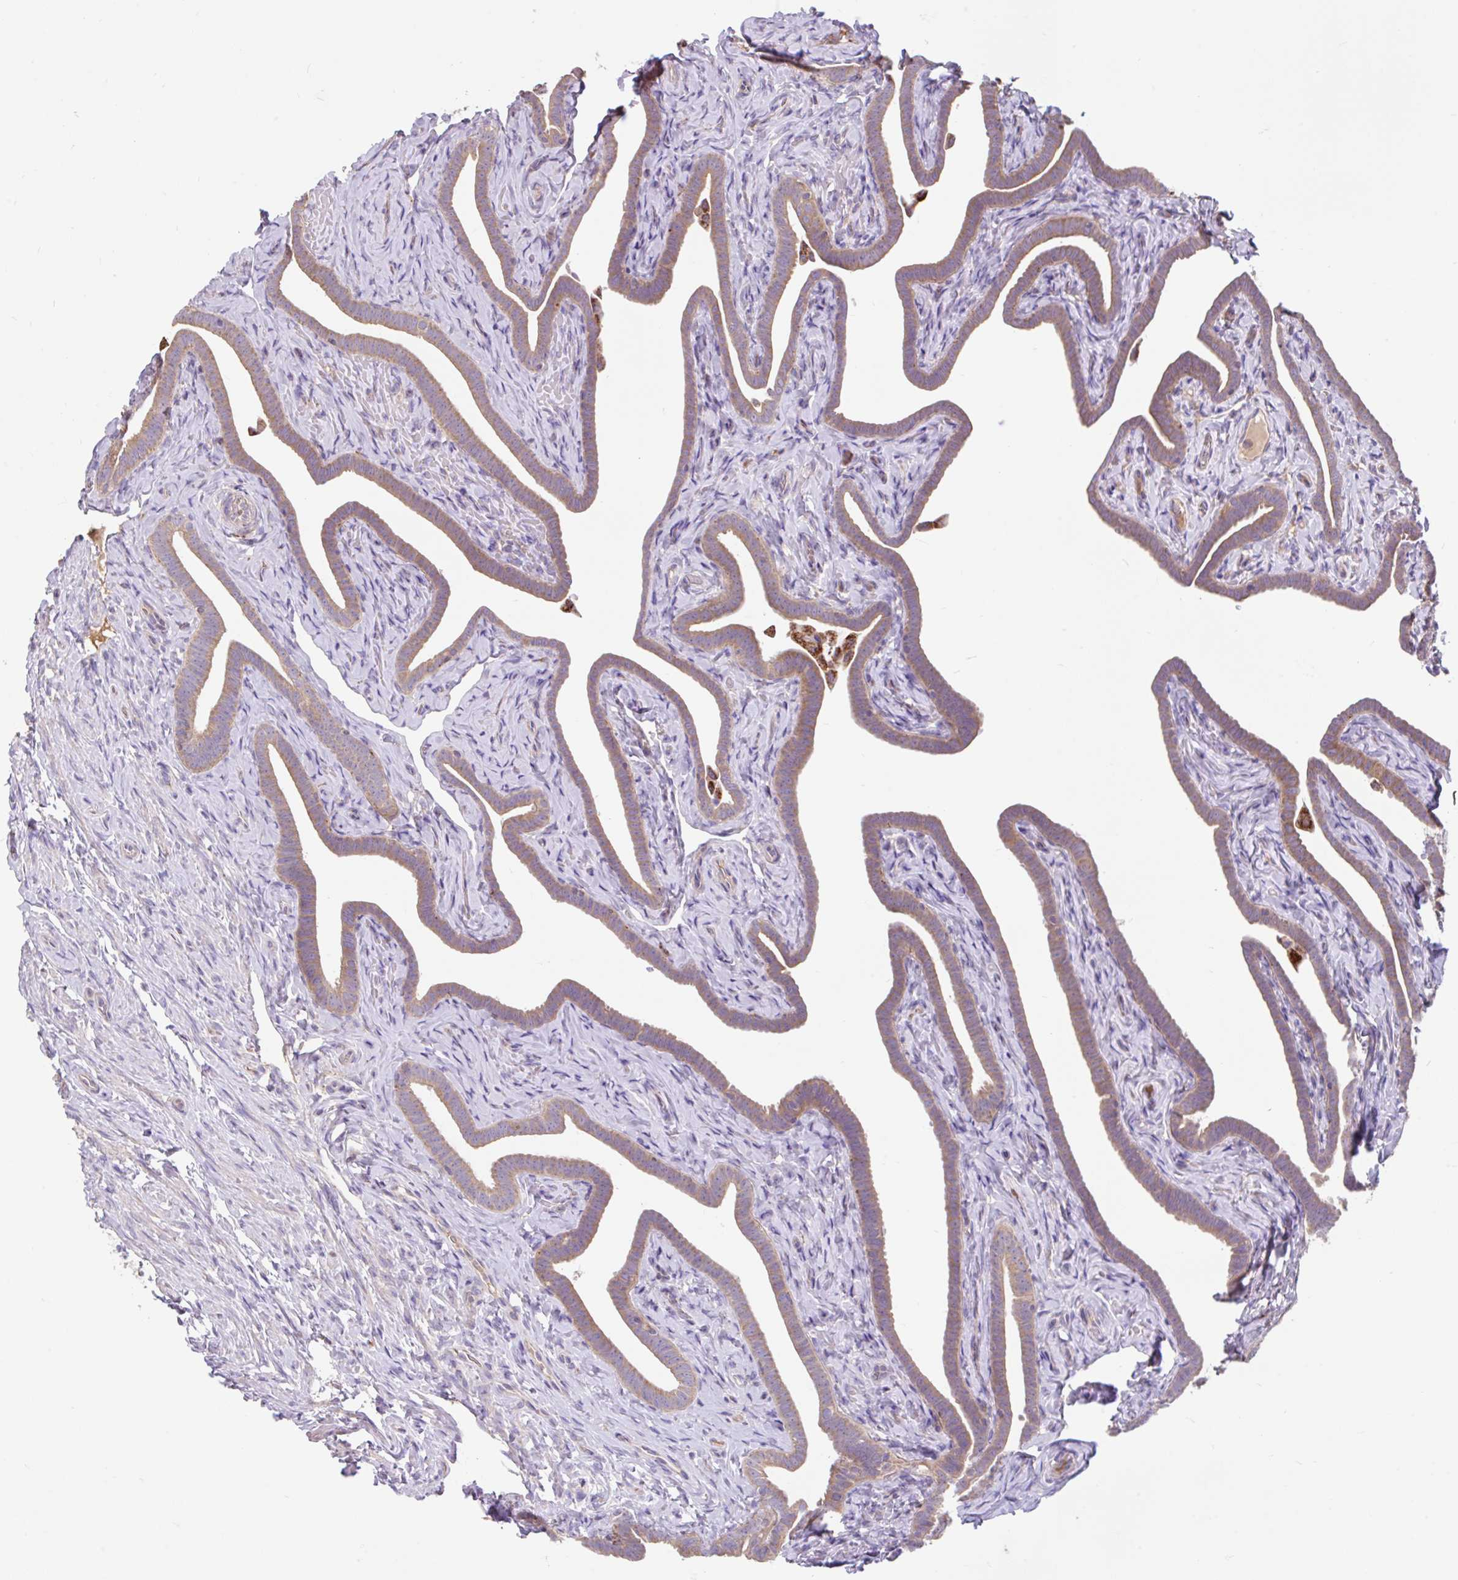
{"staining": {"intensity": "moderate", "quantity": "25%-75%", "location": "cytoplasmic/membranous"}, "tissue": "fallopian tube", "cell_type": "Glandular cells", "image_type": "normal", "snomed": [{"axis": "morphology", "description": "Normal tissue, NOS"}, {"axis": "topography", "description": "Fallopian tube"}], "caption": "DAB immunohistochemical staining of benign human fallopian tube demonstrates moderate cytoplasmic/membranous protein staining in approximately 25%-75% of glandular cells.", "gene": "RALBP1", "patient": {"sex": "female", "age": 69}}